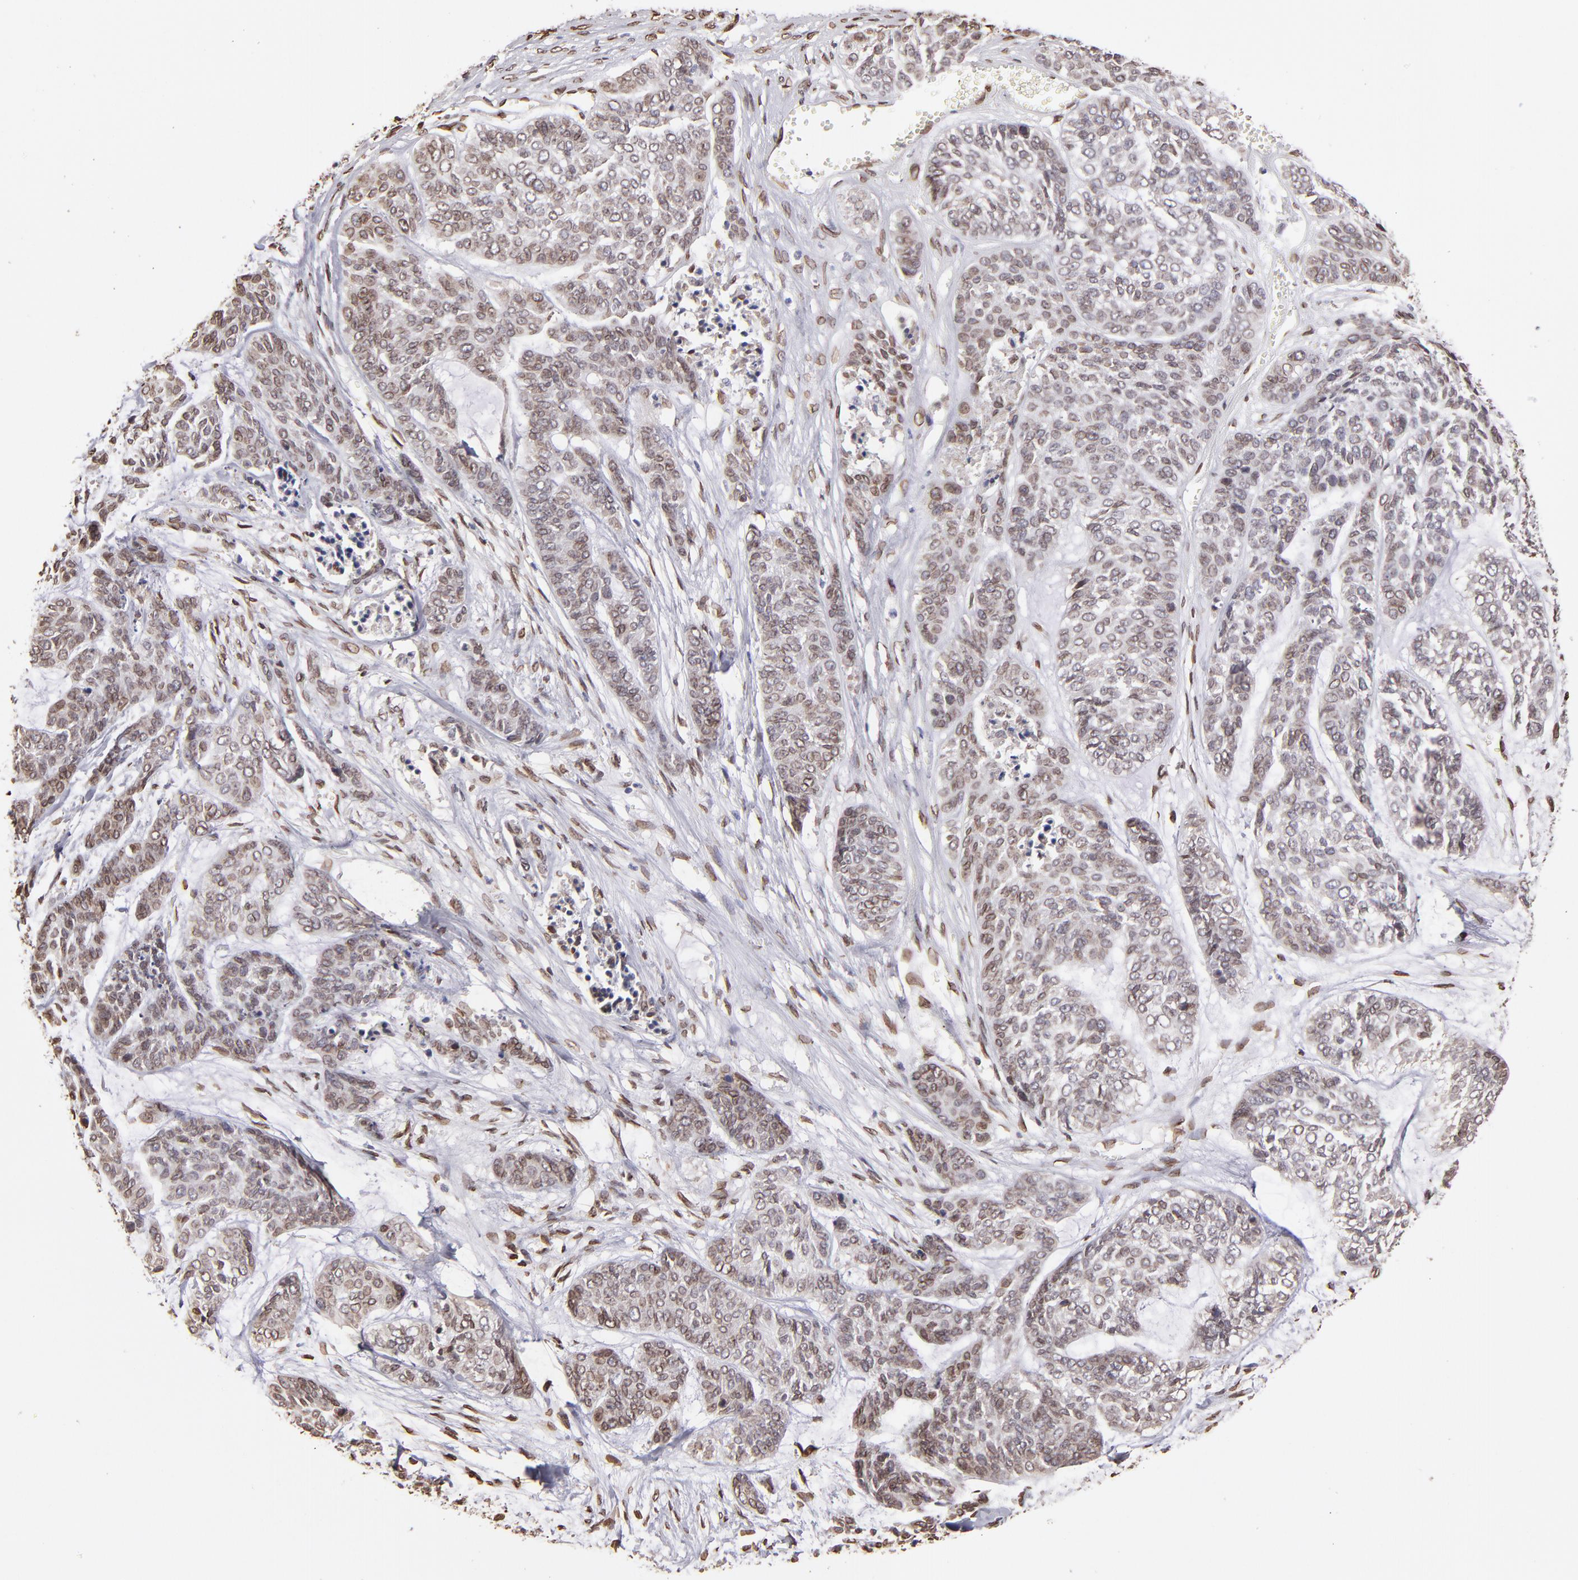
{"staining": {"intensity": "moderate", "quantity": ">75%", "location": "cytoplasmic/membranous,nuclear"}, "tissue": "skin cancer", "cell_type": "Tumor cells", "image_type": "cancer", "snomed": [{"axis": "morphology", "description": "Basal cell carcinoma"}, {"axis": "topography", "description": "Skin"}], "caption": "Moderate cytoplasmic/membranous and nuclear staining for a protein is identified in approximately >75% of tumor cells of skin cancer using IHC.", "gene": "PUM3", "patient": {"sex": "female", "age": 64}}